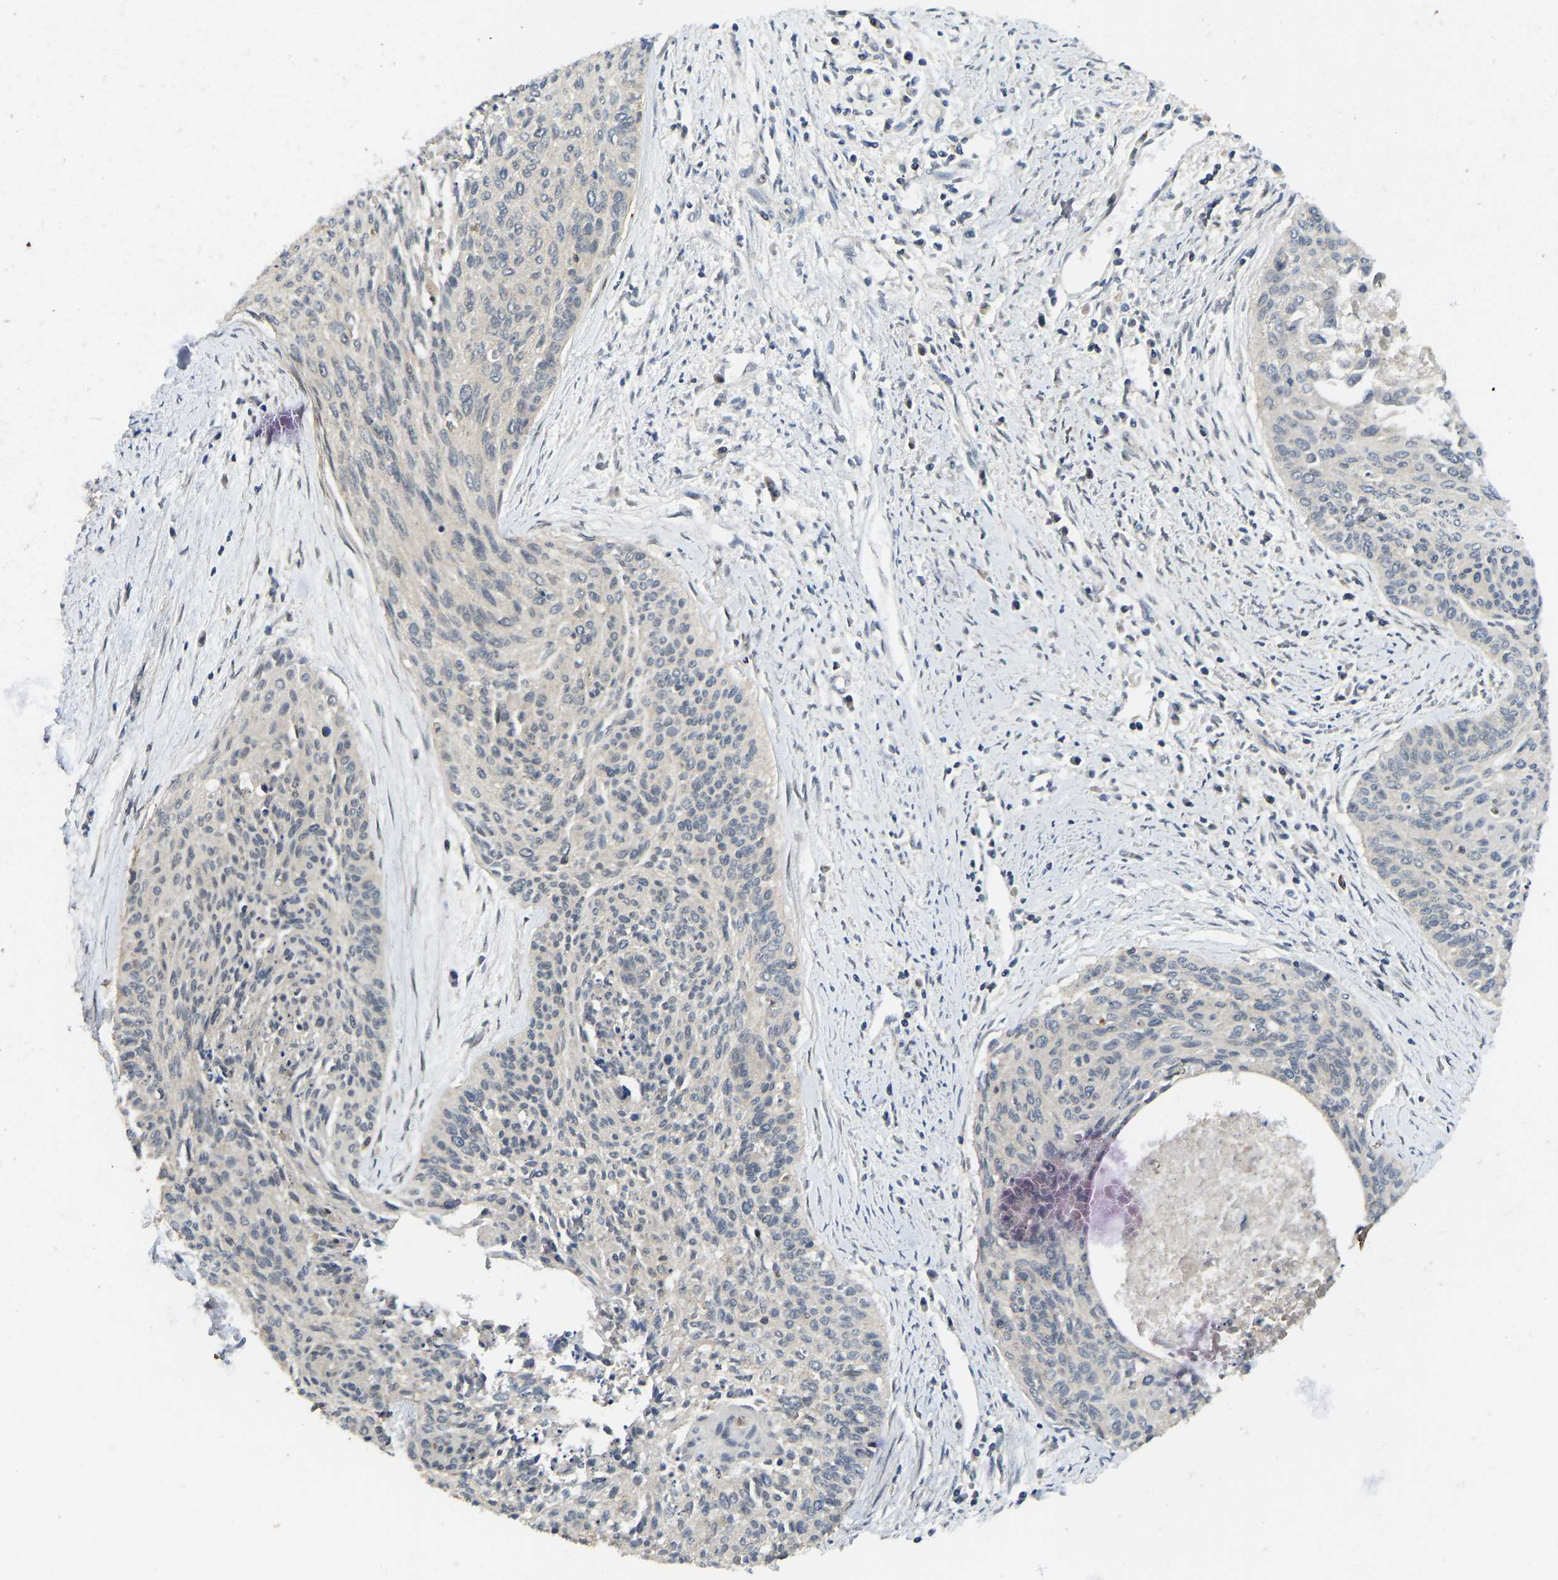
{"staining": {"intensity": "negative", "quantity": "none", "location": "none"}, "tissue": "cervical cancer", "cell_type": "Tumor cells", "image_type": "cancer", "snomed": [{"axis": "morphology", "description": "Squamous cell carcinoma, NOS"}, {"axis": "topography", "description": "Cervix"}], "caption": "IHC photomicrograph of human cervical cancer stained for a protein (brown), which demonstrates no positivity in tumor cells.", "gene": "NDRG3", "patient": {"sex": "female", "age": 55}}